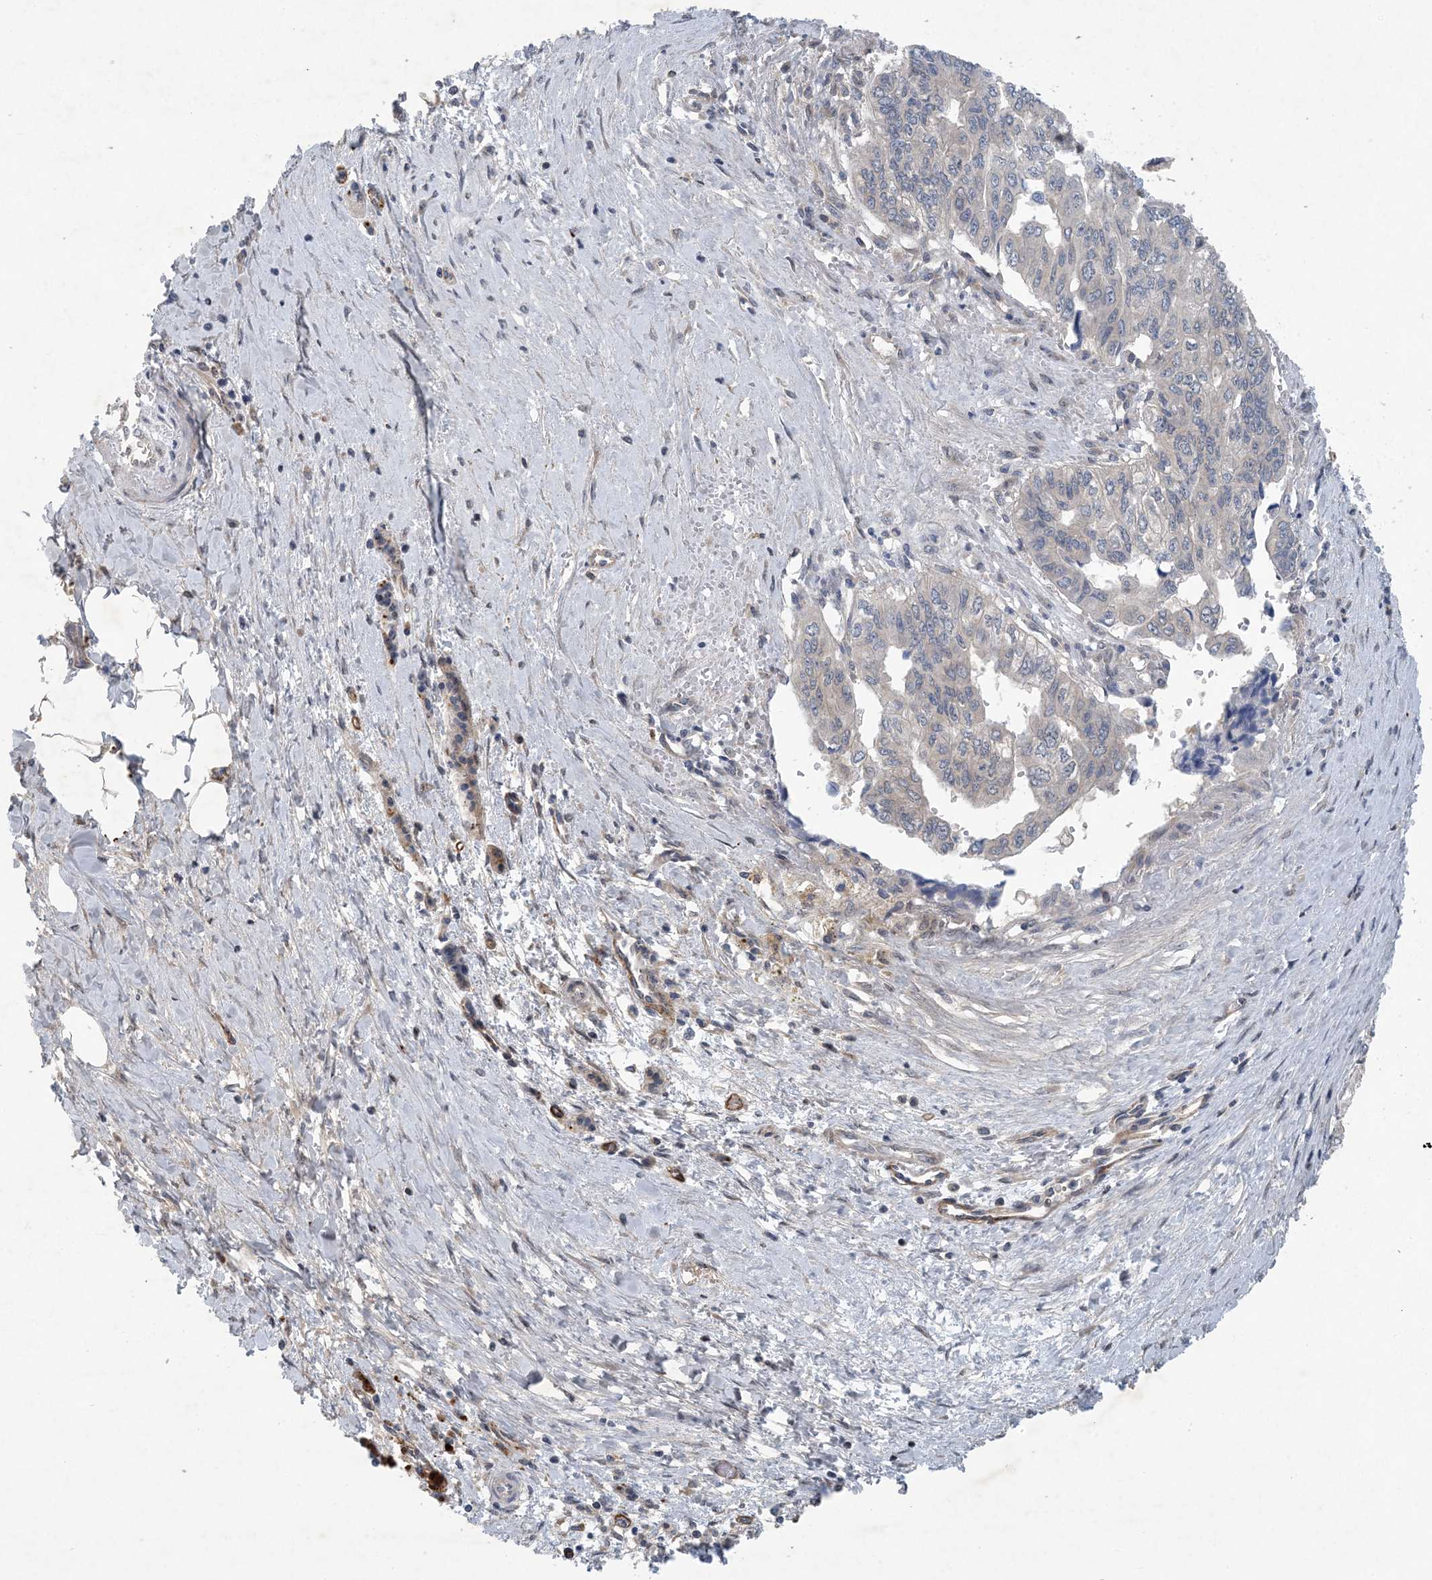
{"staining": {"intensity": "moderate", "quantity": "25%-75%", "location": "cytoplasmic/membranous,nuclear"}, "tissue": "pancreatic cancer", "cell_type": "Tumor cells", "image_type": "cancer", "snomed": [{"axis": "morphology", "description": "Adenocarcinoma, NOS"}, {"axis": "topography", "description": "Pancreas"}], "caption": "Adenocarcinoma (pancreatic) stained with immunohistochemistry (IHC) displays moderate cytoplasmic/membranous and nuclear positivity in about 25%-75% of tumor cells. (Stains: DAB in brown, nuclei in blue, Microscopy: brightfield microscopy at high magnification).", "gene": "HIKESHI", "patient": {"sex": "male", "age": 51}}